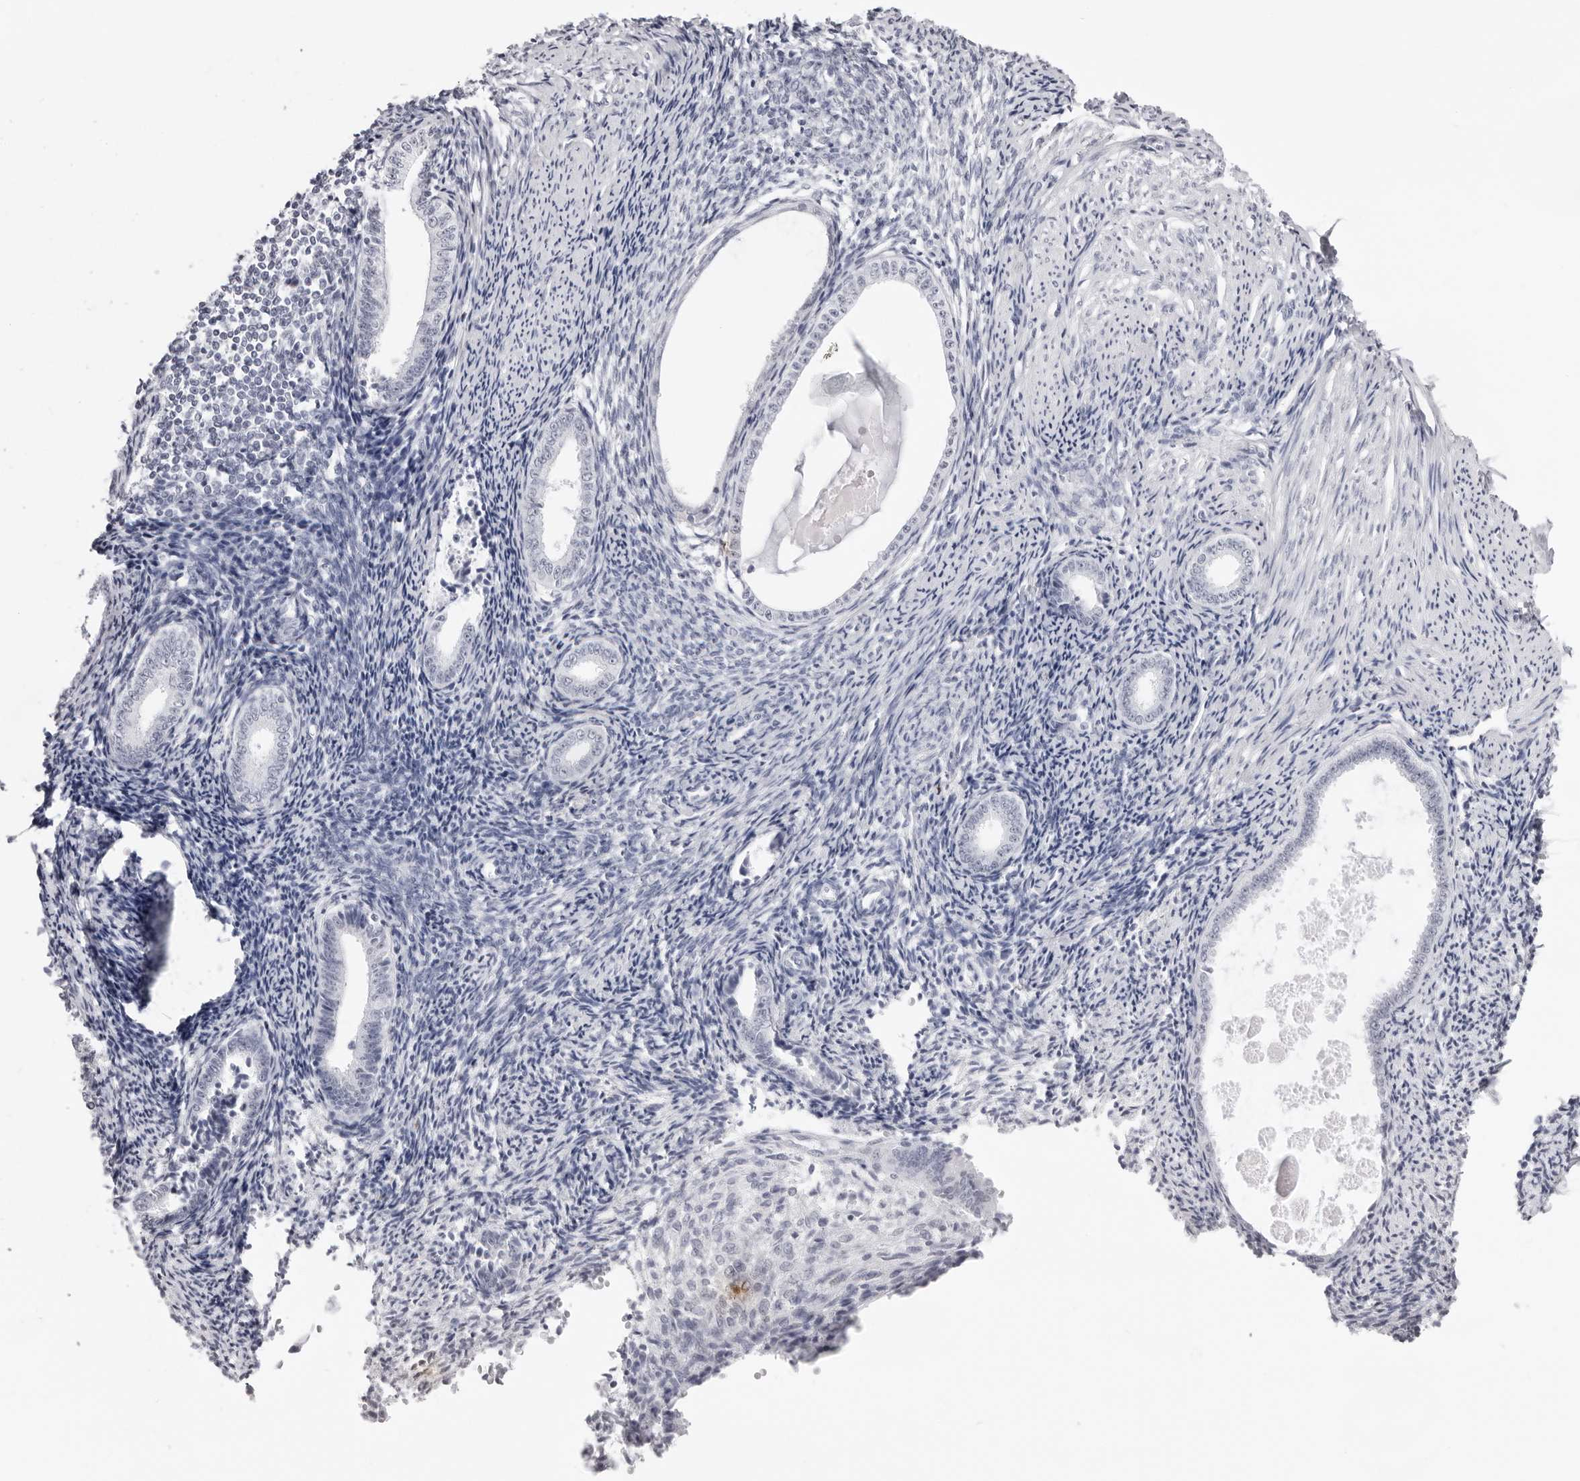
{"staining": {"intensity": "negative", "quantity": "none", "location": "none"}, "tissue": "endometrium", "cell_type": "Cells in endometrial stroma", "image_type": "normal", "snomed": [{"axis": "morphology", "description": "Normal tissue, NOS"}, {"axis": "topography", "description": "Endometrium"}], "caption": "Cells in endometrial stroma are negative for protein expression in benign human endometrium.", "gene": "CST5", "patient": {"sex": "female", "age": 56}}